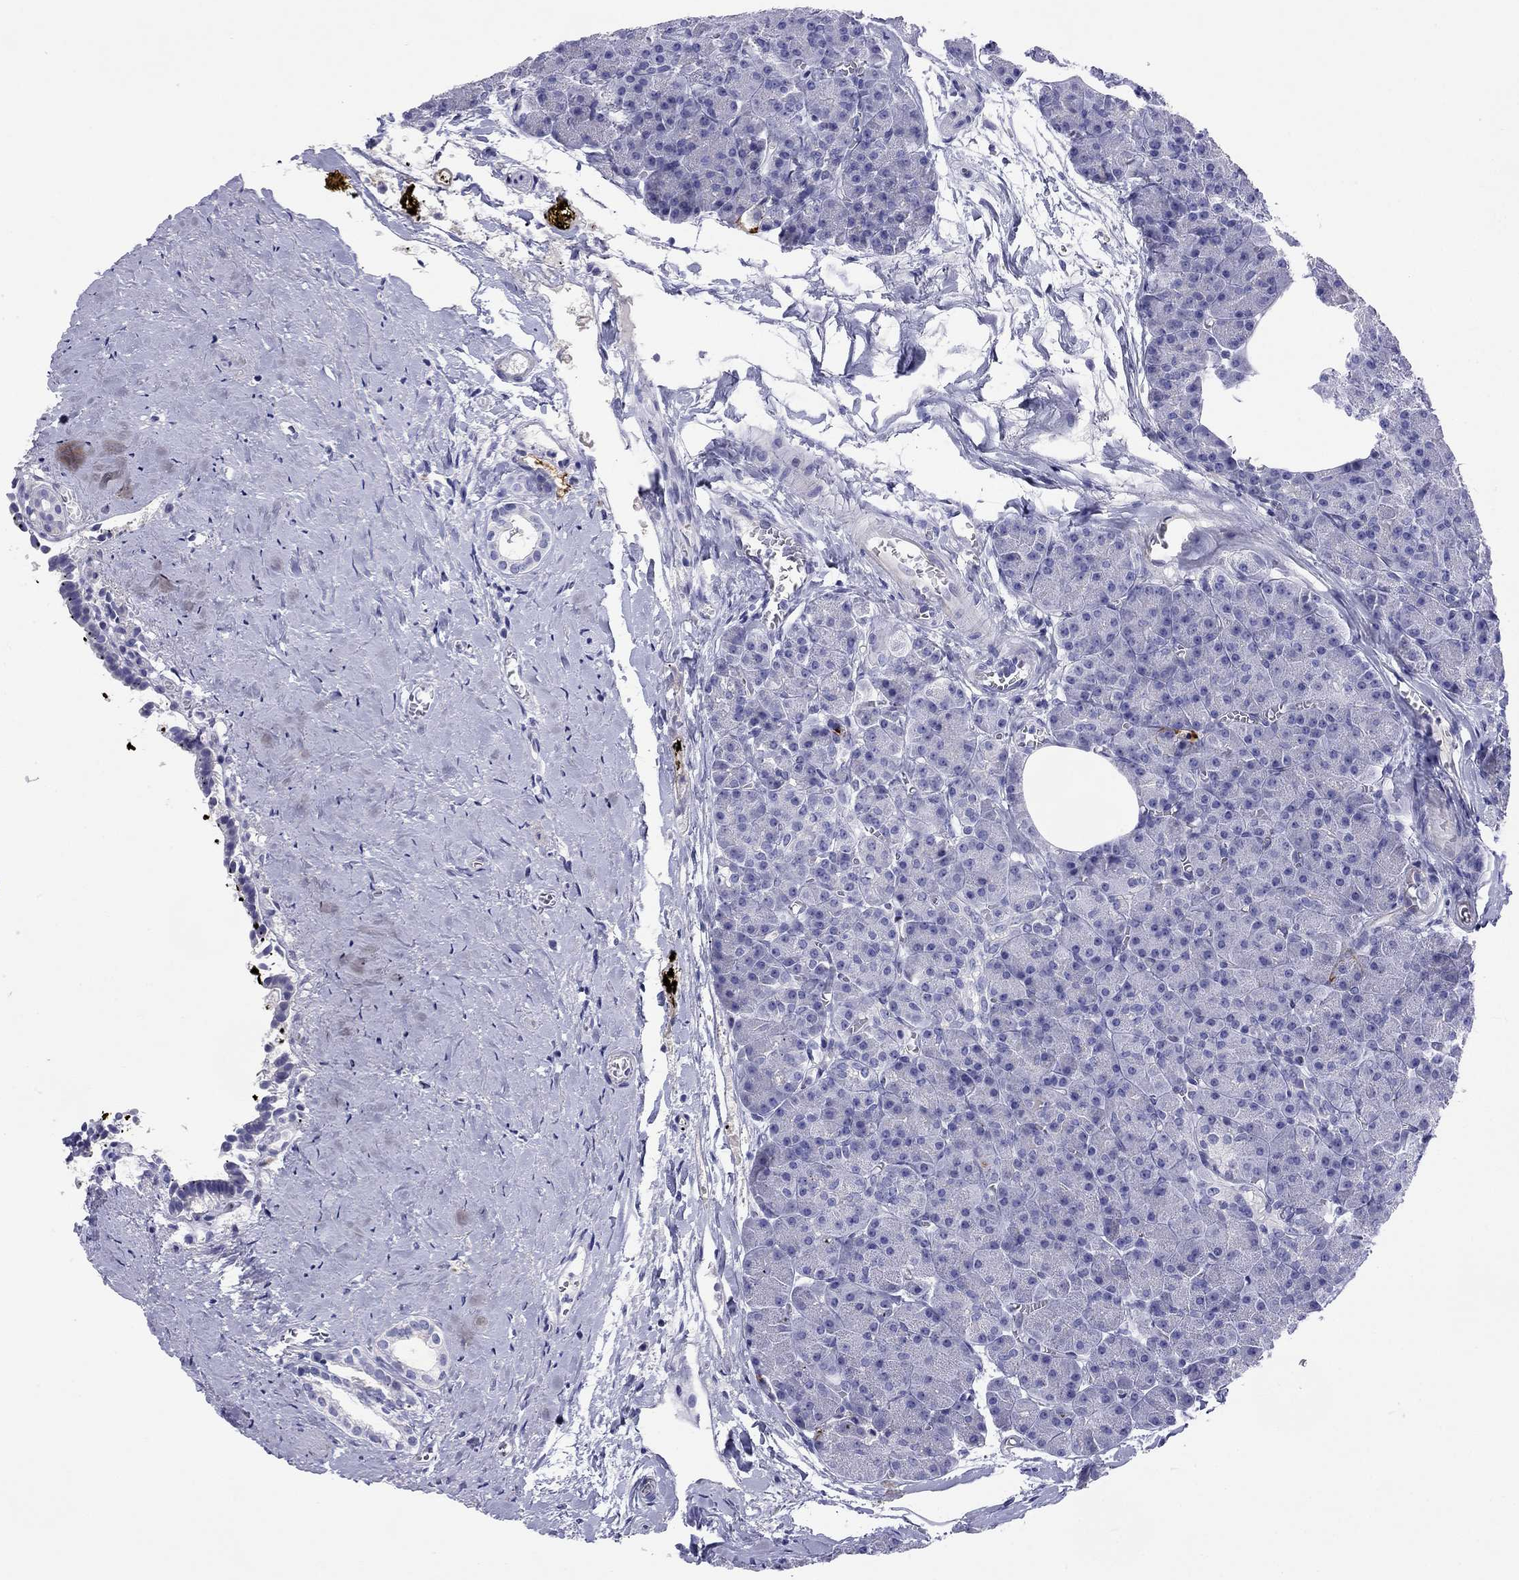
{"staining": {"intensity": "negative", "quantity": "none", "location": "none"}, "tissue": "pancreas", "cell_type": "Exocrine glandular cells", "image_type": "normal", "snomed": [{"axis": "morphology", "description": "Normal tissue, NOS"}, {"axis": "topography", "description": "Pancreas"}], "caption": "A high-resolution photomicrograph shows immunohistochemistry (IHC) staining of normal pancreas, which demonstrates no significant expression in exocrine glandular cells. (DAB immunohistochemistry (IHC) with hematoxylin counter stain).", "gene": "CMYA5", "patient": {"sex": "female", "age": 45}}